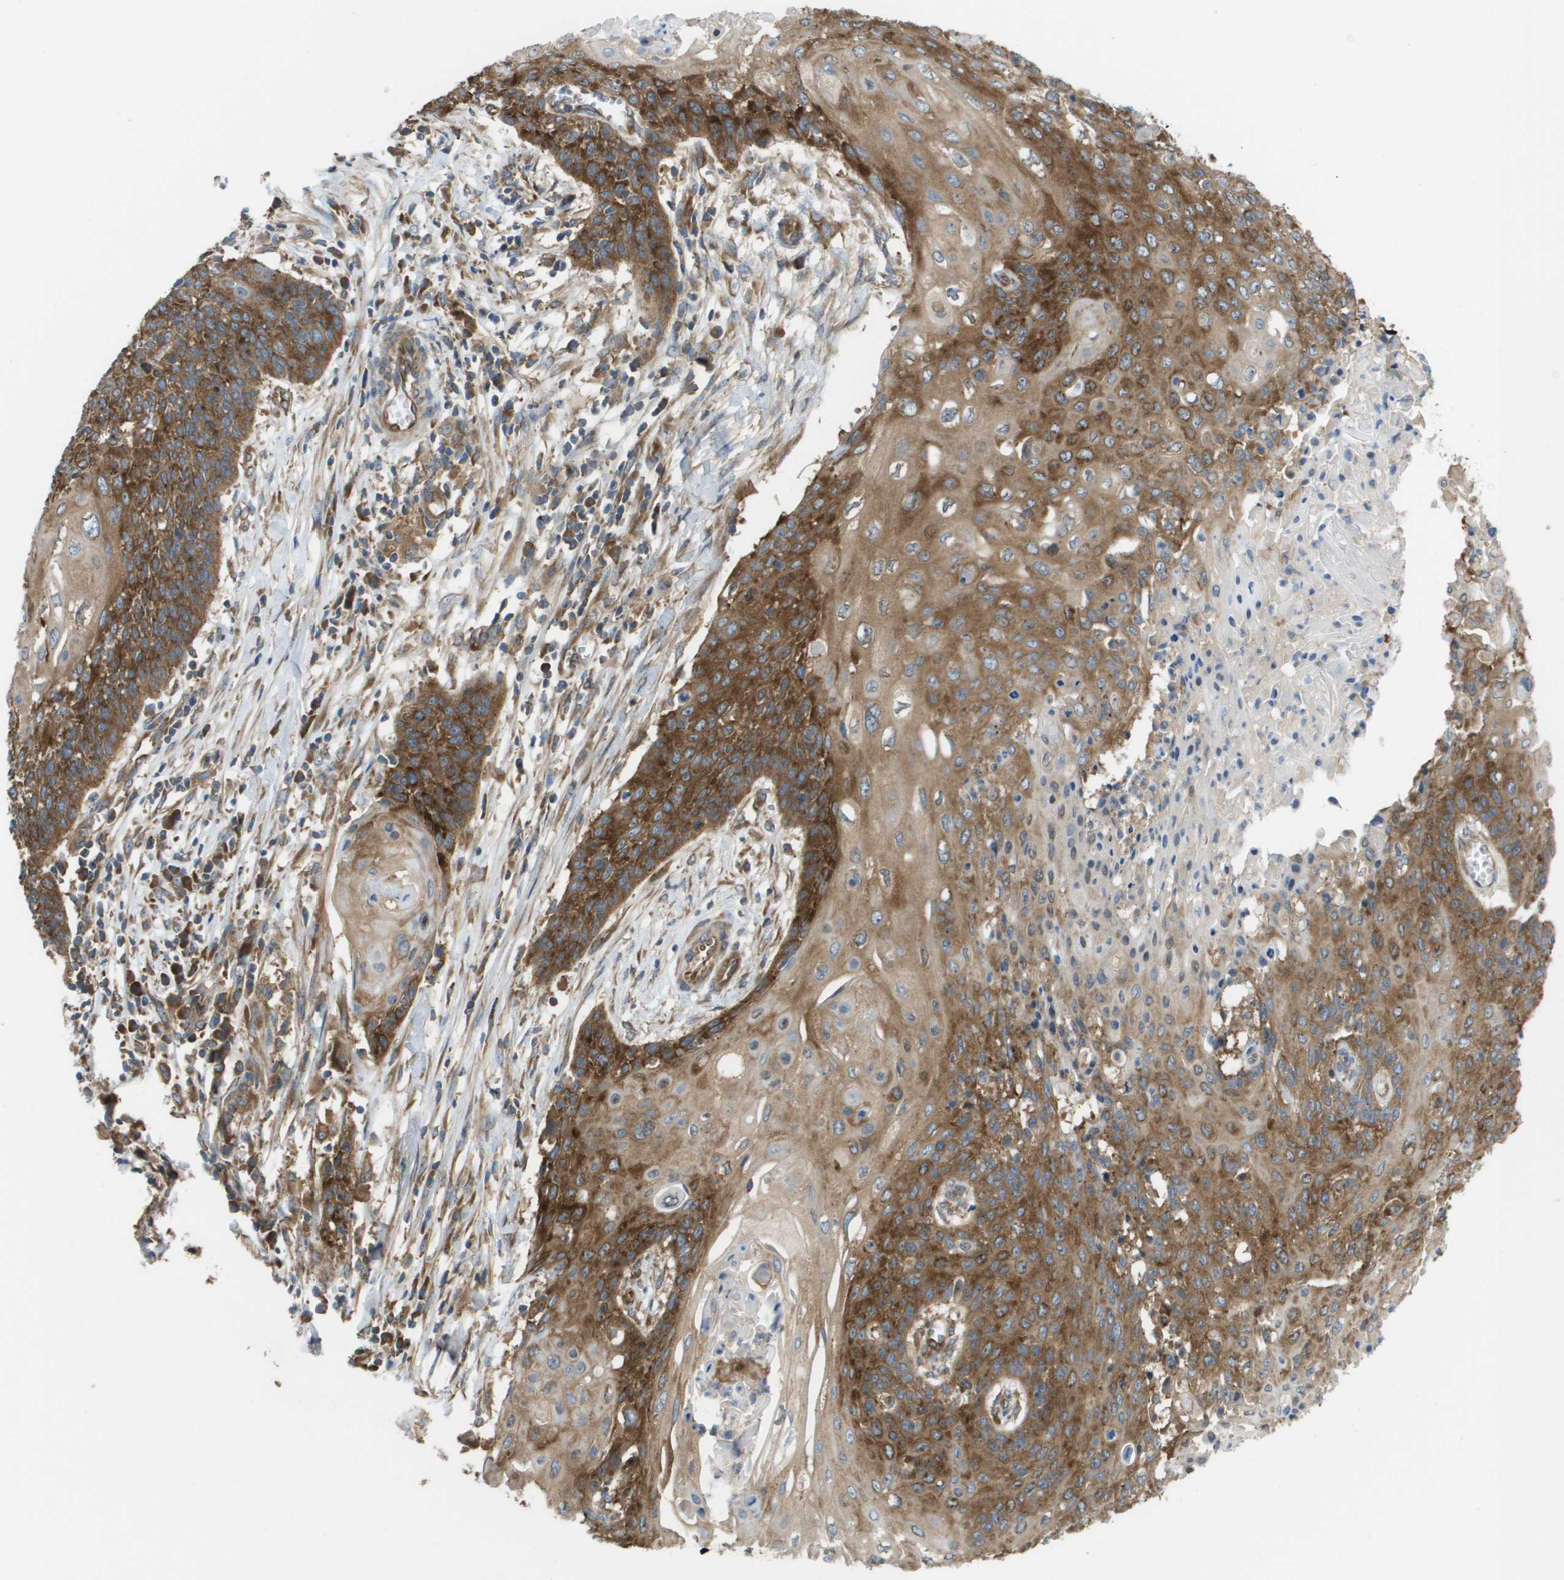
{"staining": {"intensity": "strong", "quantity": ">75%", "location": "cytoplasmic/membranous"}, "tissue": "cervical cancer", "cell_type": "Tumor cells", "image_type": "cancer", "snomed": [{"axis": "morphology", "description": "Squamous cell carcinoma, NOS"}, {"axis": "topography", "description": "Cervix"}], "caption": "Cervical cancer (squamous cell carcinoma) stained with DAB immunohistochemistry (IHC) reveals high levels of strong cytoplasmic/membranous staining in approximately >75% of tumor cells.", "gene": "EIF4G2", "patient": {"sex": "female", "age": 39}}